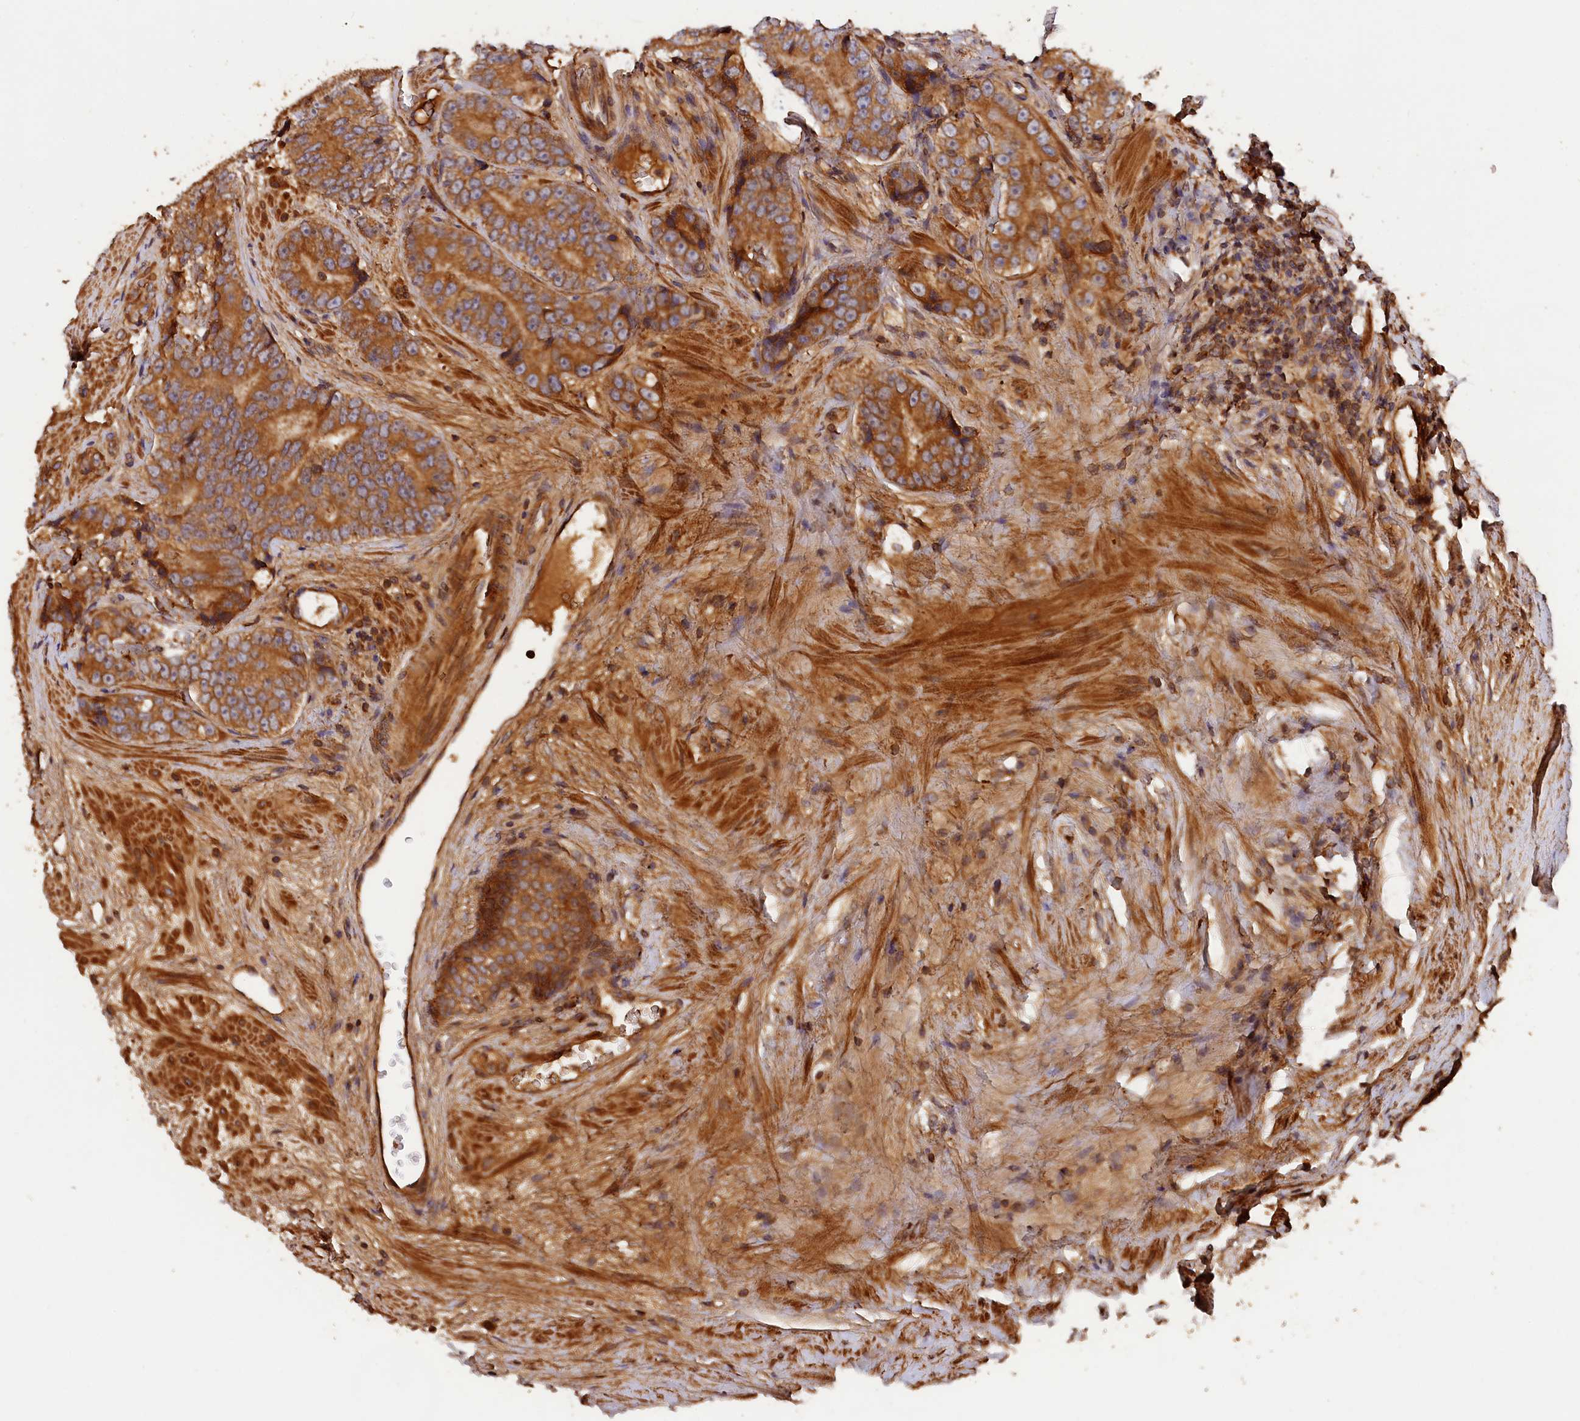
{"staining": {"intensity": "moderate", "quantity": ">75%", "location": "cytoplasmic/membranous"}, "tissue": "prostate cancer", "cell_type": "Tumor cells", "image_type": "cancer", "snomed": [{"axis": "morphology", "description": "Adenocarcinoma, High grade"}, {"axis": "topography", "description": "Prostate"}], "caption": "Approximately >75% of tumor cells in prostate adenocarcinoma (high-grade) reveal moderate cytoplasmic/membranous protein positivity as visualized by brown immunohistochemical staining.", "gene": "HMOX2", "patient": {"sex": "male", "age": 56}}